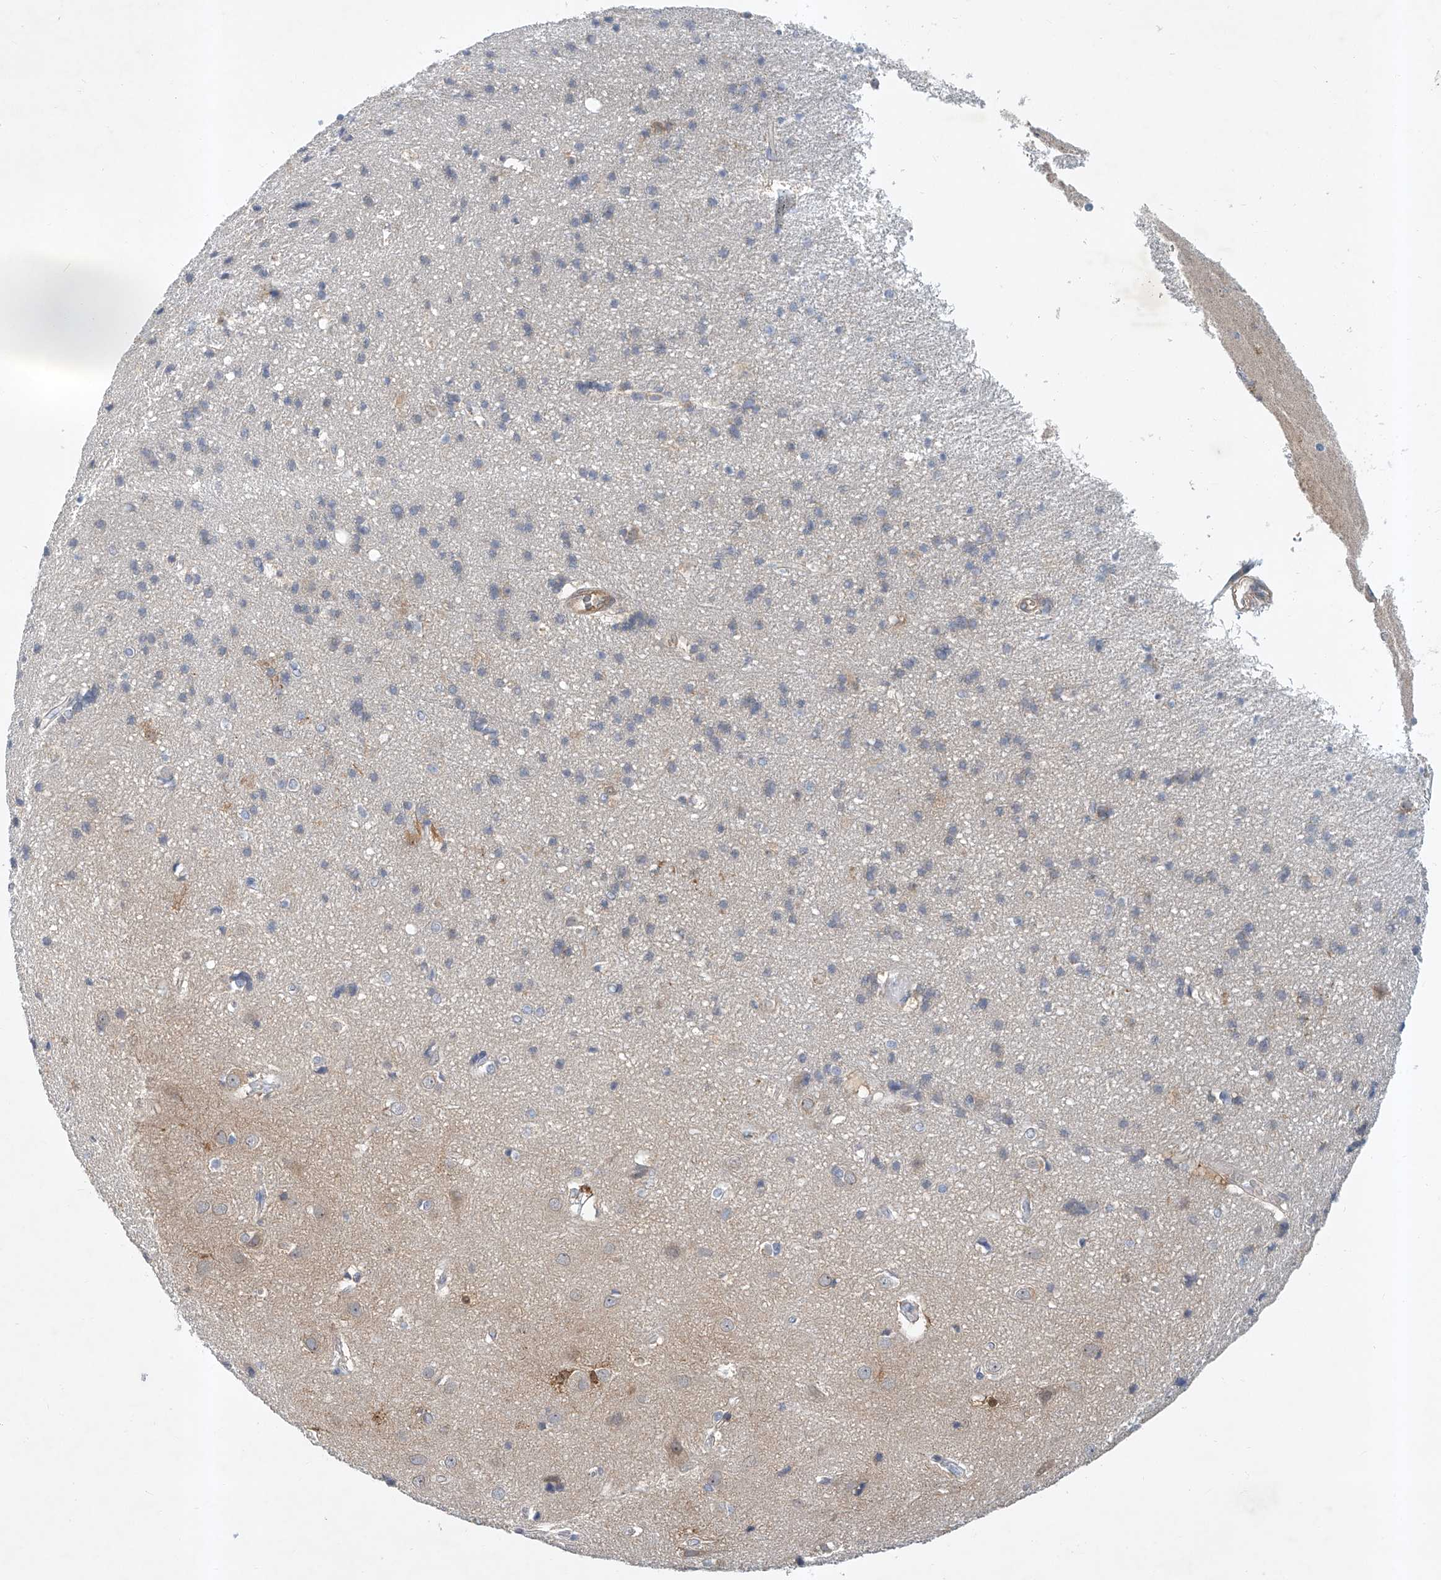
{"staining": {"intensity": "weak", "quantity": "<25%", "location": "cytoplasmic/membranous"}, "tissue": "cerebral cortex", "cell_type": "Endothelial cells", "image_type": "normal", "snomed": [{"axis": "morphology", "description": "Normal tissue, NOS"}, {"axis": "topography", "description": "Cerebral cortex"}], "caption": "This is a photomicrograph of immunohistochemistry staining of unremarkable cerebral cortex, which shows no staining in endothelial cells. (Stains: DAB (3,3'-diaminobenzidine) IHC with hematoxylin counter stain, Microscopy: brightfield microscopy at high magnification).", "gene": "CARMIL1", "patient": {"sex": "male", "age": 54}}